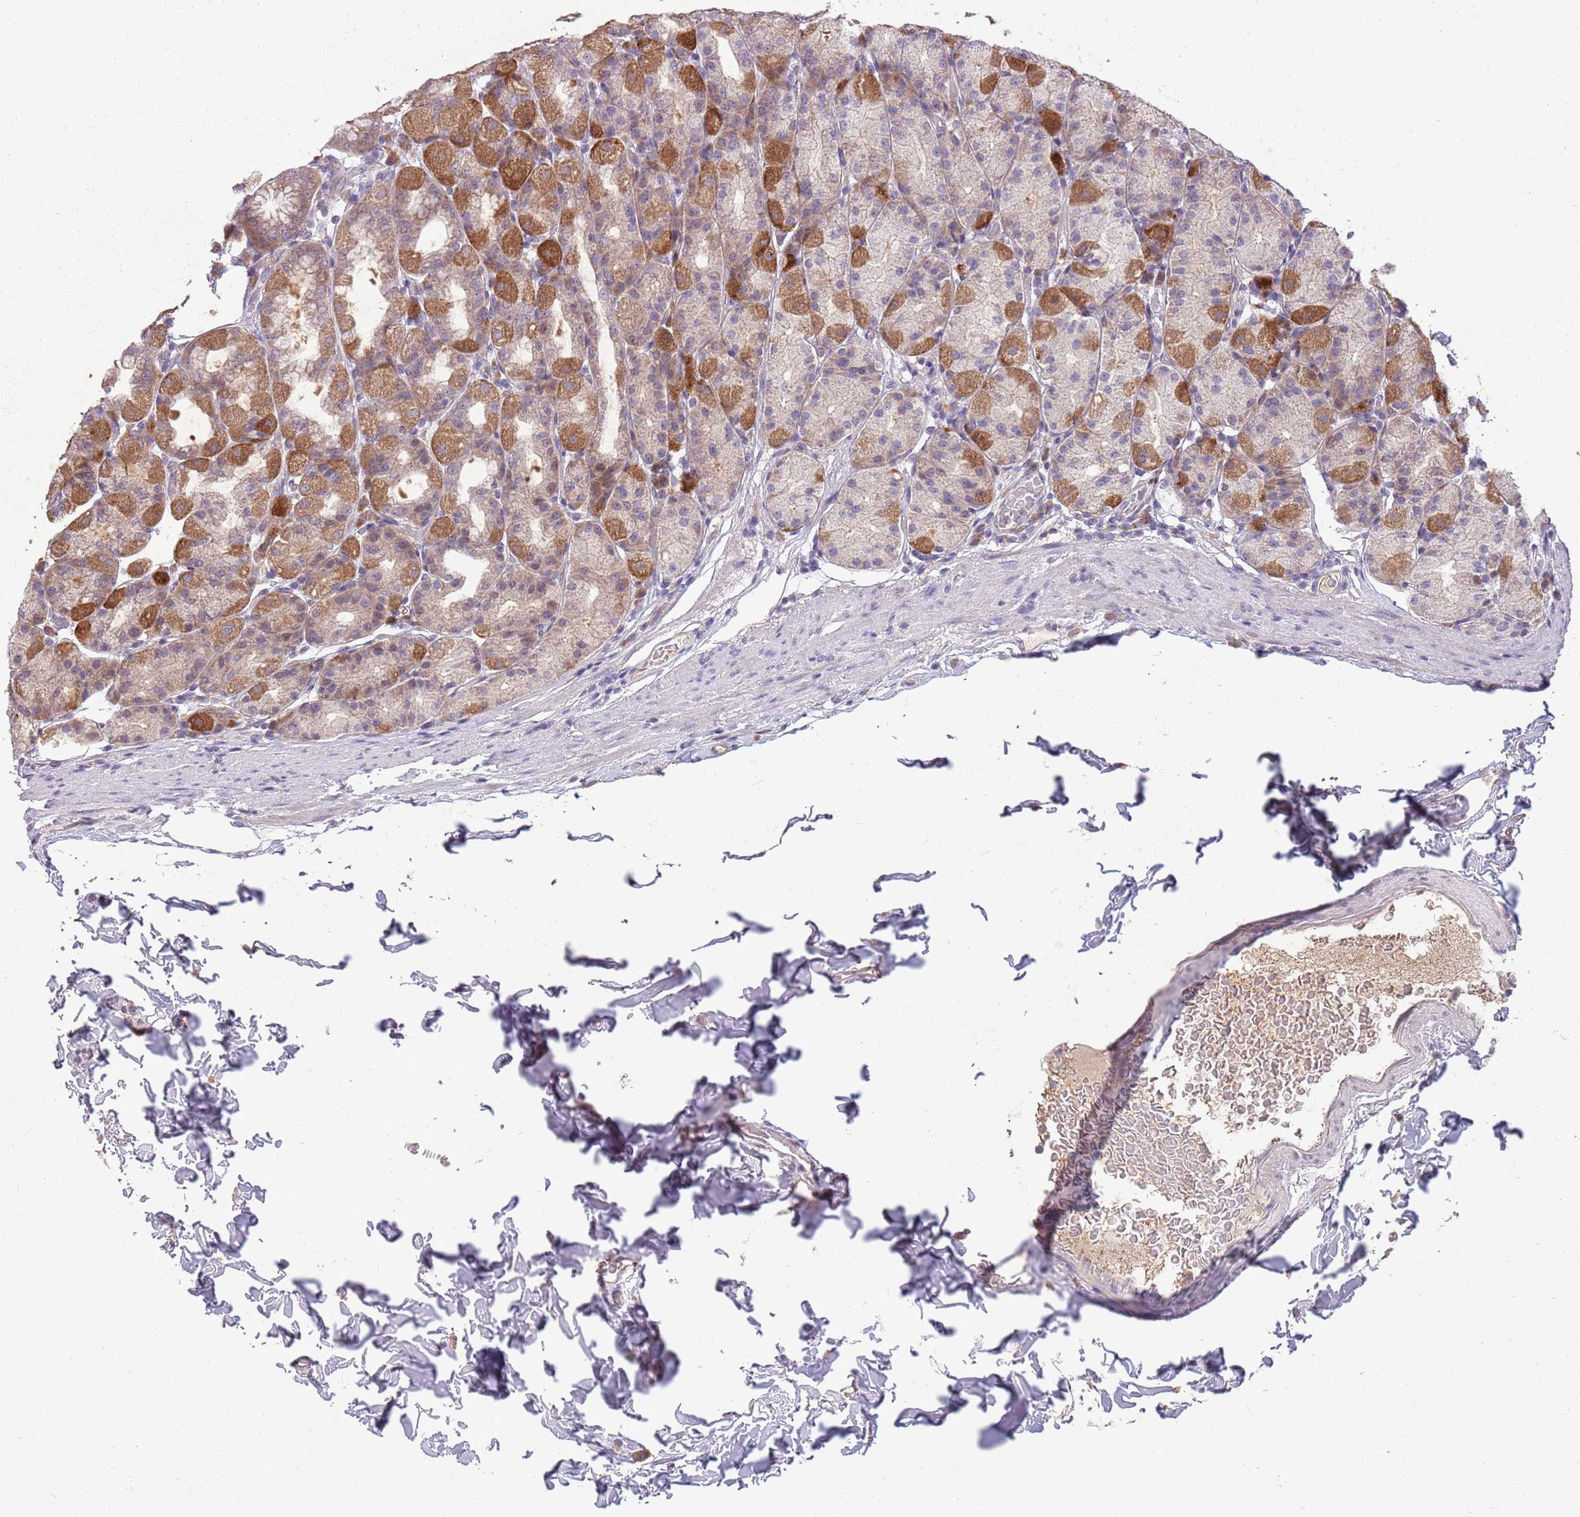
{"staining": {"intensity": "moderate", "quantity": "25%-75%", "location": "cytoplasmic/membranous"}, "tissue": "stomach", "cell_type": "Glandular cells", "image_type": "normal", "snomed": [{"axis": "morphology", "description": "Normal tissue, NOS"}, {"axis": "topography", "description": "Stomach, upper"}], "caption": "An image of human stomach stained for a protein displays moderate cytoplasmic/membranous brown staining in glandular cells.", "gene": "PPP1R27", "patient": {"sex": "male", "age": 68}}